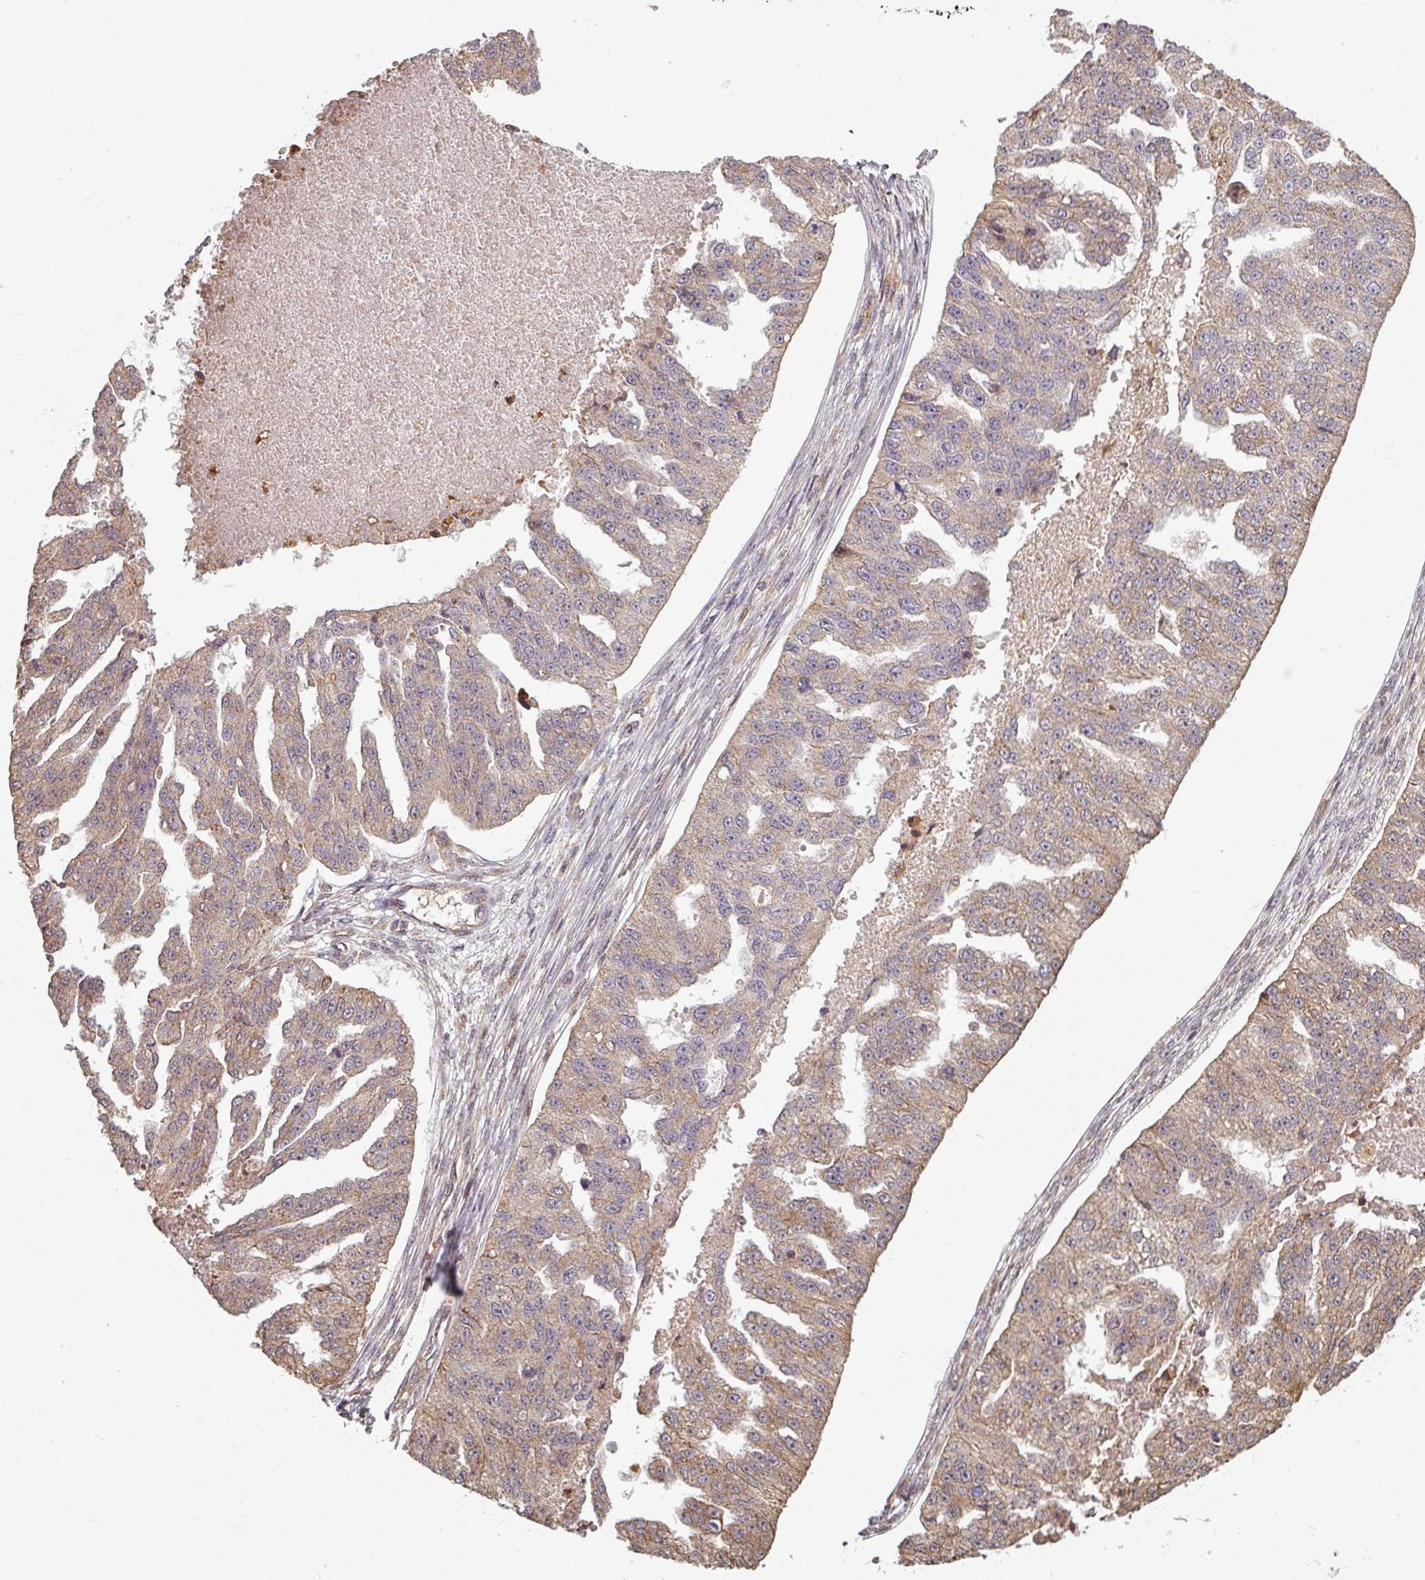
{"staining": {"intensity": "weak", "quantity": "25%-75%", "location": "cytoplasmic/membranous"}, "tissue": "ovarian cancer", "cell_type": "Tumor cells", "image_type": "cancer", "snomed": [{"axis": "morphology", "description": "Cystadenocarcinoma, serous, NOS"}, {"axis": "topography", "description": "Ovary"}], "caption": "Serous cystadenocarcinoma (ovarian) stained with a brown dye shows weak cytoplasmic/membranous positive positivity in approximately 25%-75% of tumor cells.", "gene": "EID1", "patient": {"sex": "female", "age": 58}}